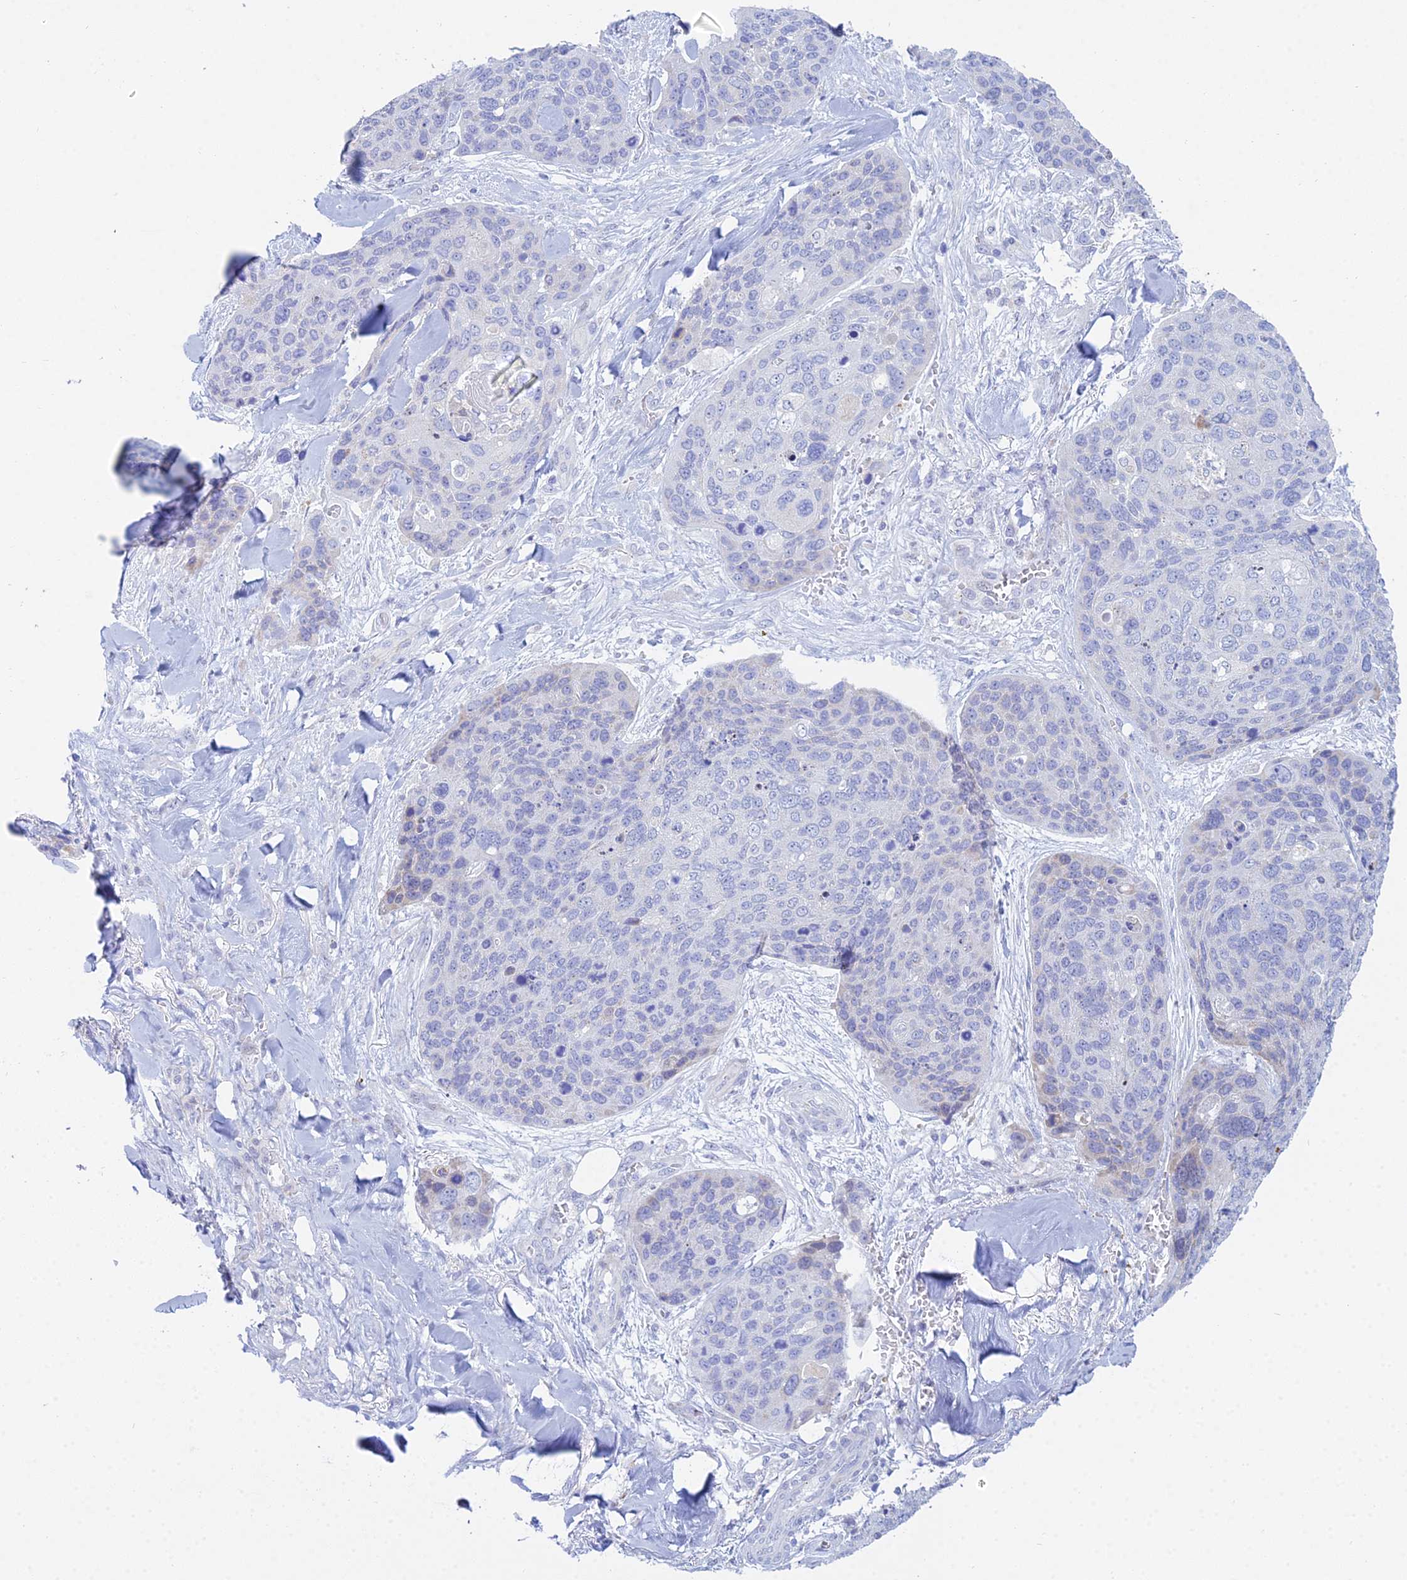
{"staining": {"intensity": "negative", "quantity": "none", "location": "none"}, "tissue": "skin cancer", "cell_type": "Tumor cells", "image_type": "cancer", "snomed": [{"axis": "morphology", "description": "Basal cell carcinoma"}, {"axis": "topography", "description": "Skin"}], "caption": "The image shows no staining of tumor cells in skin cancer.", "gene": "PRR13", "patient": {"sex": "female", "age": 74}}